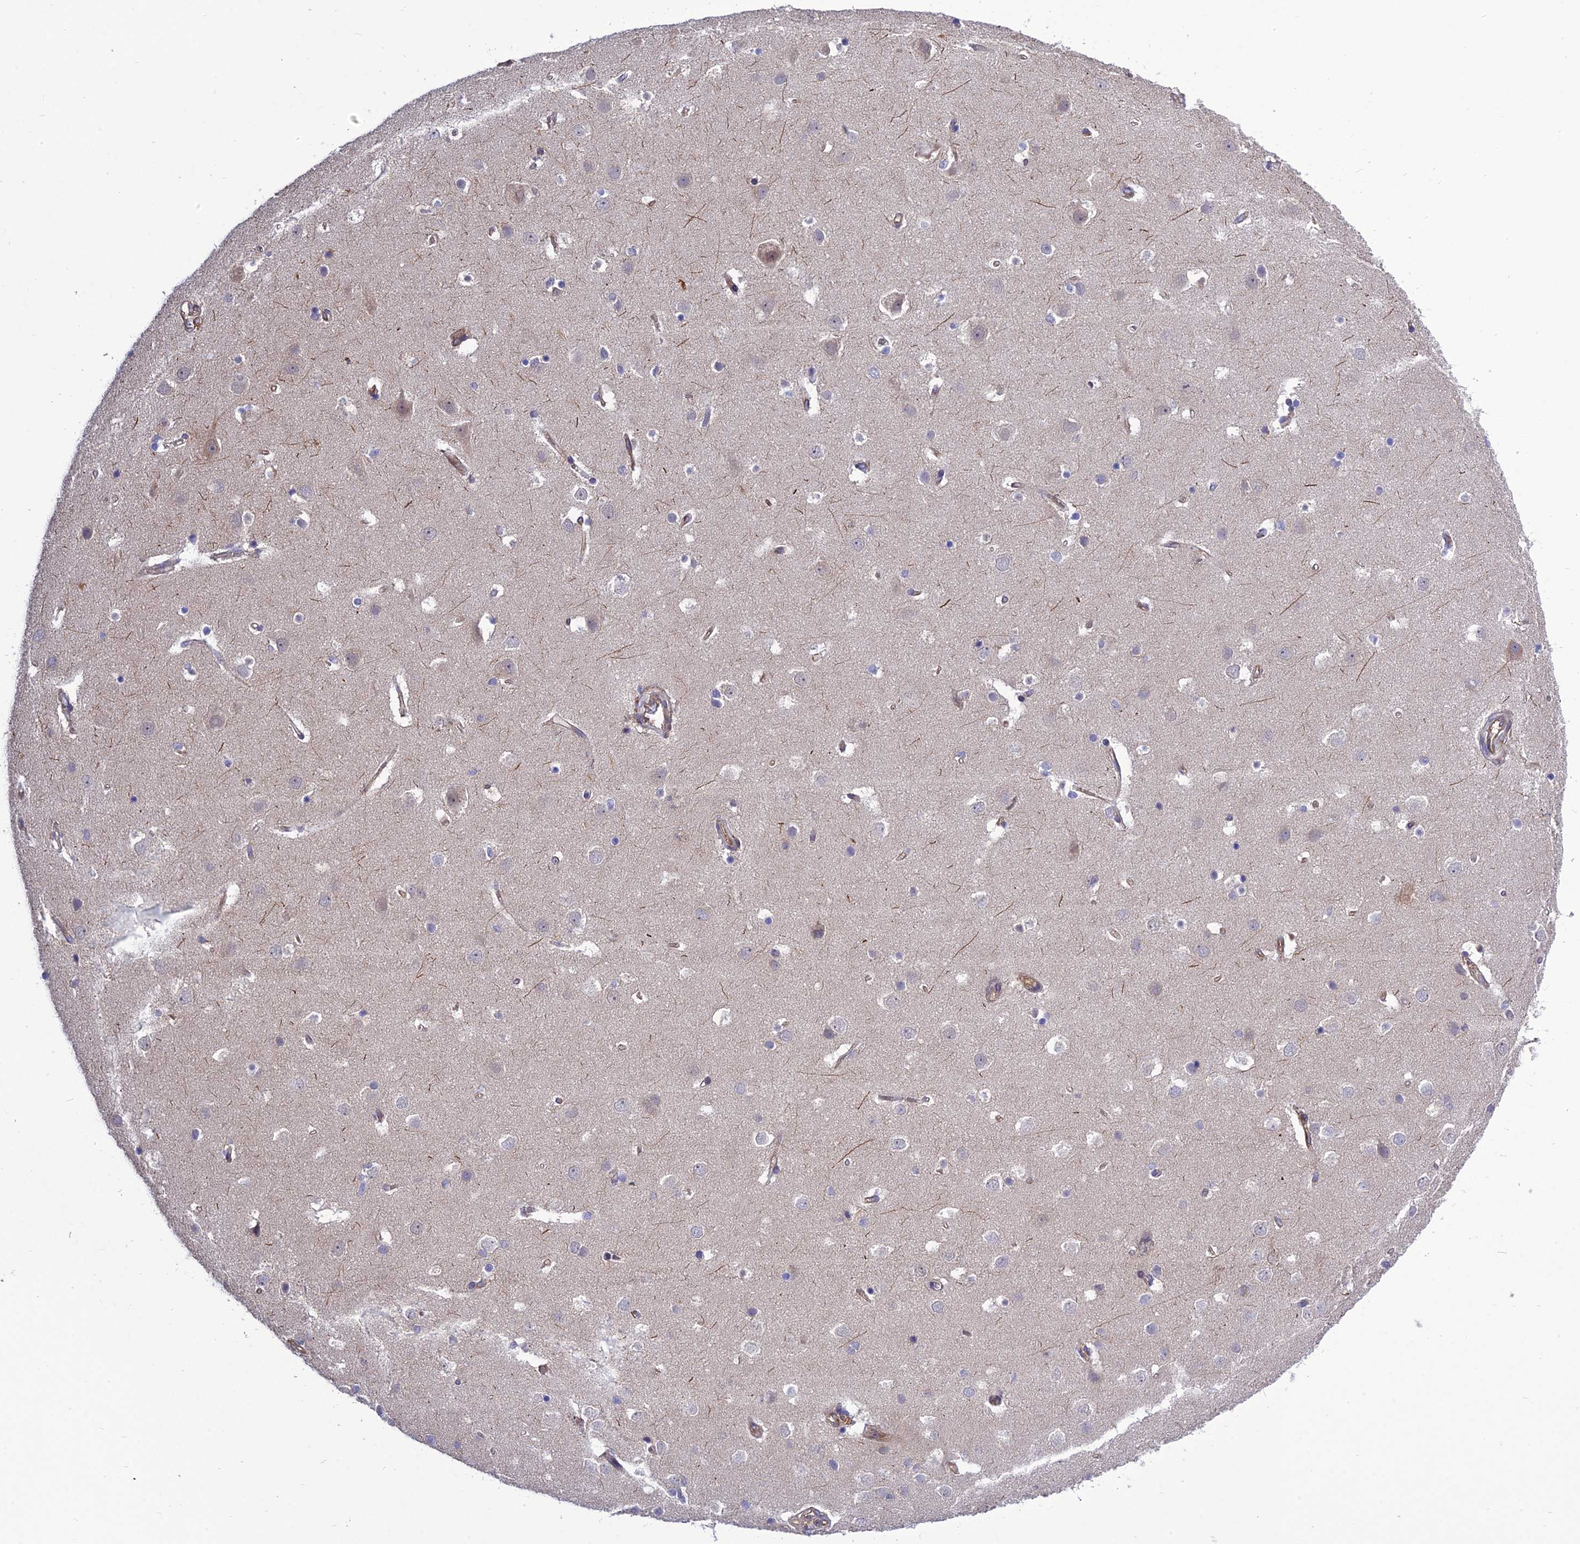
{"staining": {"intensity": "negative", "quantity": "none", "location": "none"}, "tissue": "cerebral cortex", "cell_type": "Endothelial cells", "image_type": "normal", "snomed": [{"axis": "morphology", "description": "Normal tissue, NOS"}, {"axis": "topography", "description": "Cerebral cortex"}], "caption": "This is a histopathology image of immunohistochemistry (IHC) staining of benign cerebral cortex, which shows no expression in endothelial cells. (Stains: DAB (3,3'-diaminobenzidine) immunohistochemistry (IHC) with hematoxylin counter stain, Microscopy: brightfield microscopy at high magnification).", "gene": "CRTAP", "patient": {"sex": "male", "age": 54}}